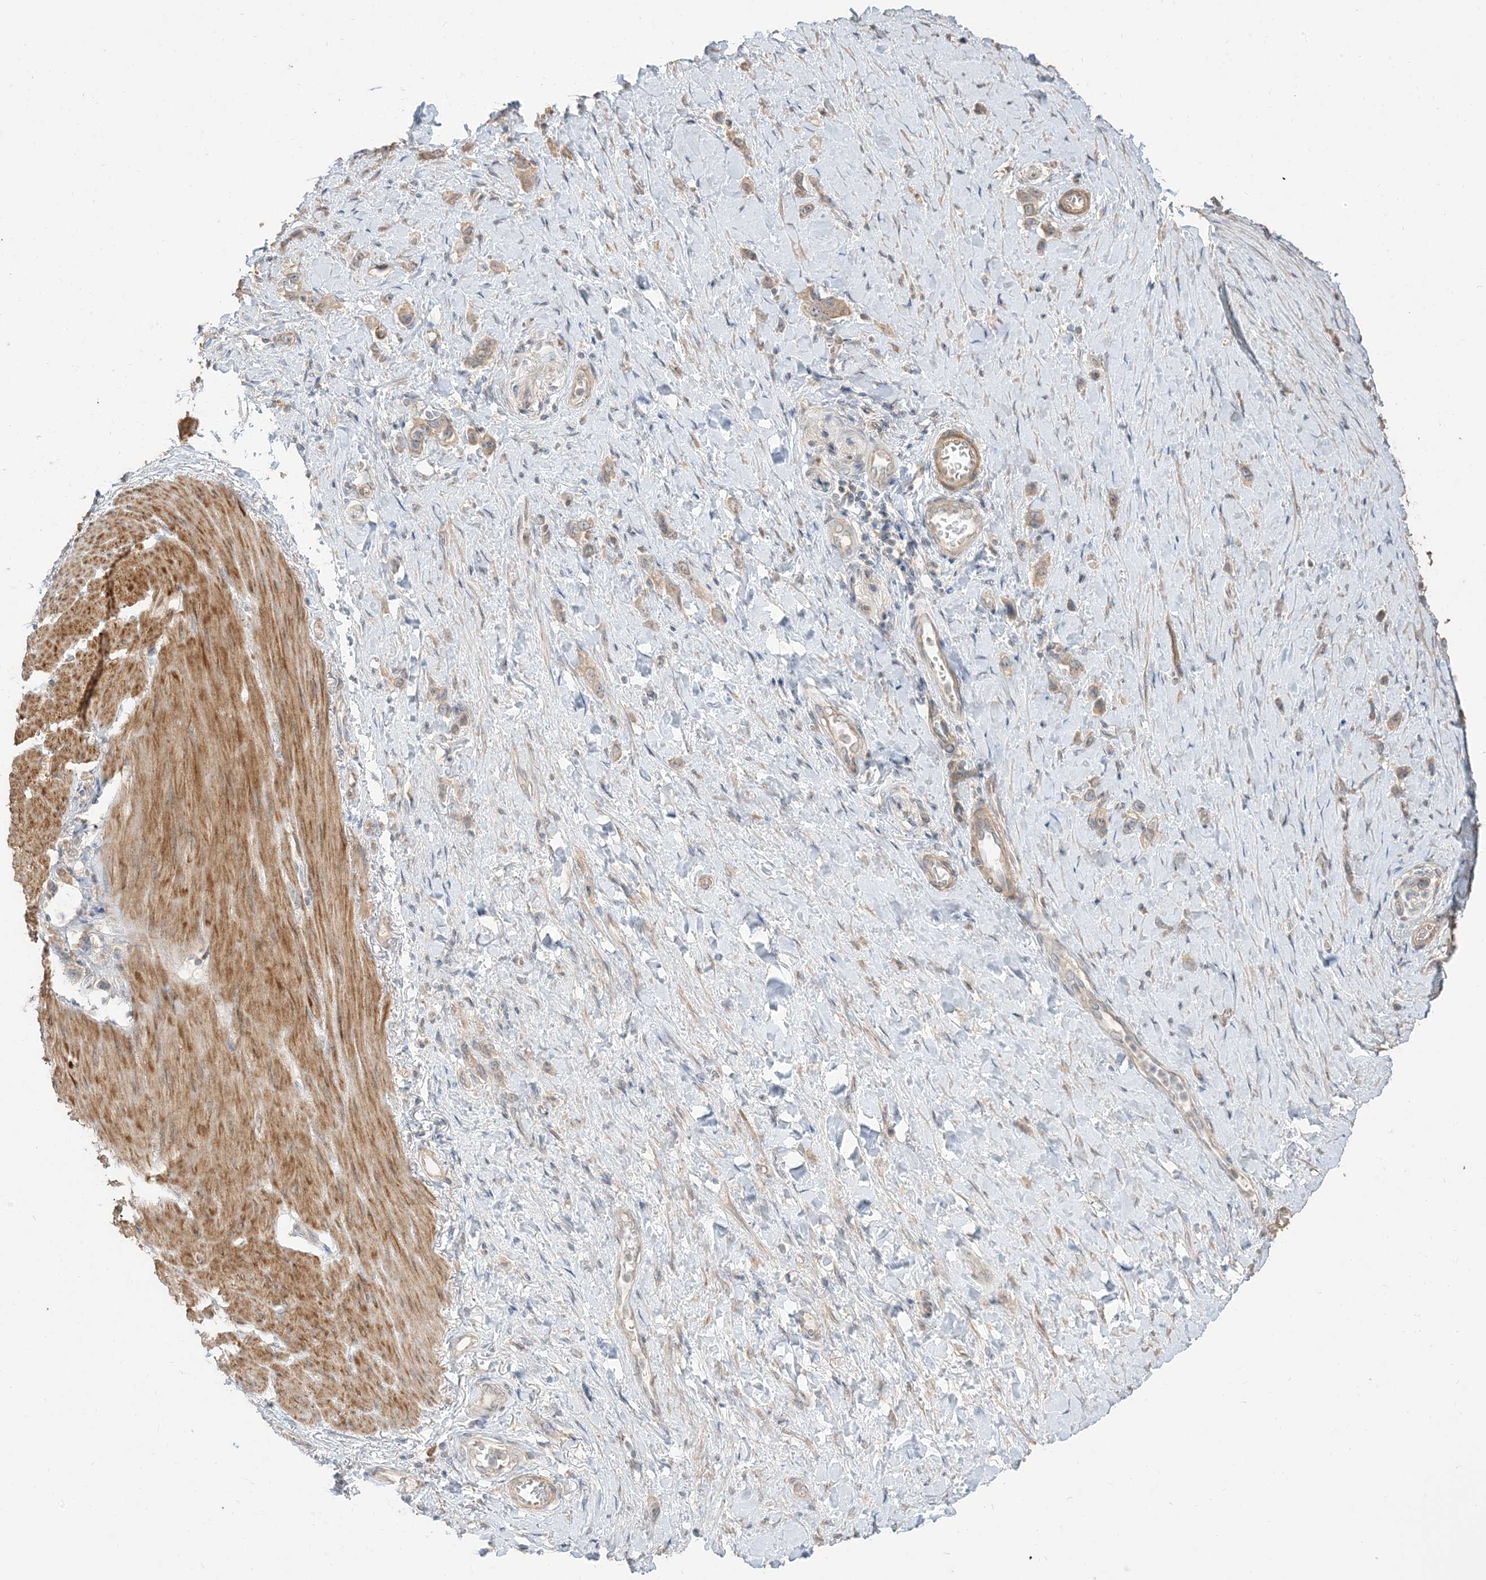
{"staining": {"intensity": "weak", "quantity": "25%-75%", "location": "cytoplasmic/membranous"}, "tissue": "stomach cancer", "cell_type": "Tumor cells", "image_type": "cancer", "snomed": [{"axis": "morphology", "description": "Adenocarcinoma, NOS"}, {"axis": "topography", "description": "Stomach"}], "caption": "High-power microscopy captured an immunohistochemistry photomicrograph of adenocarcinoma (stomach), revealing weak cytoplasmic/membranous positivity in approximately 25%-75% of tumor cells.", "gene": "RNF175", "patient": {"sex": "female", "age": 65}}